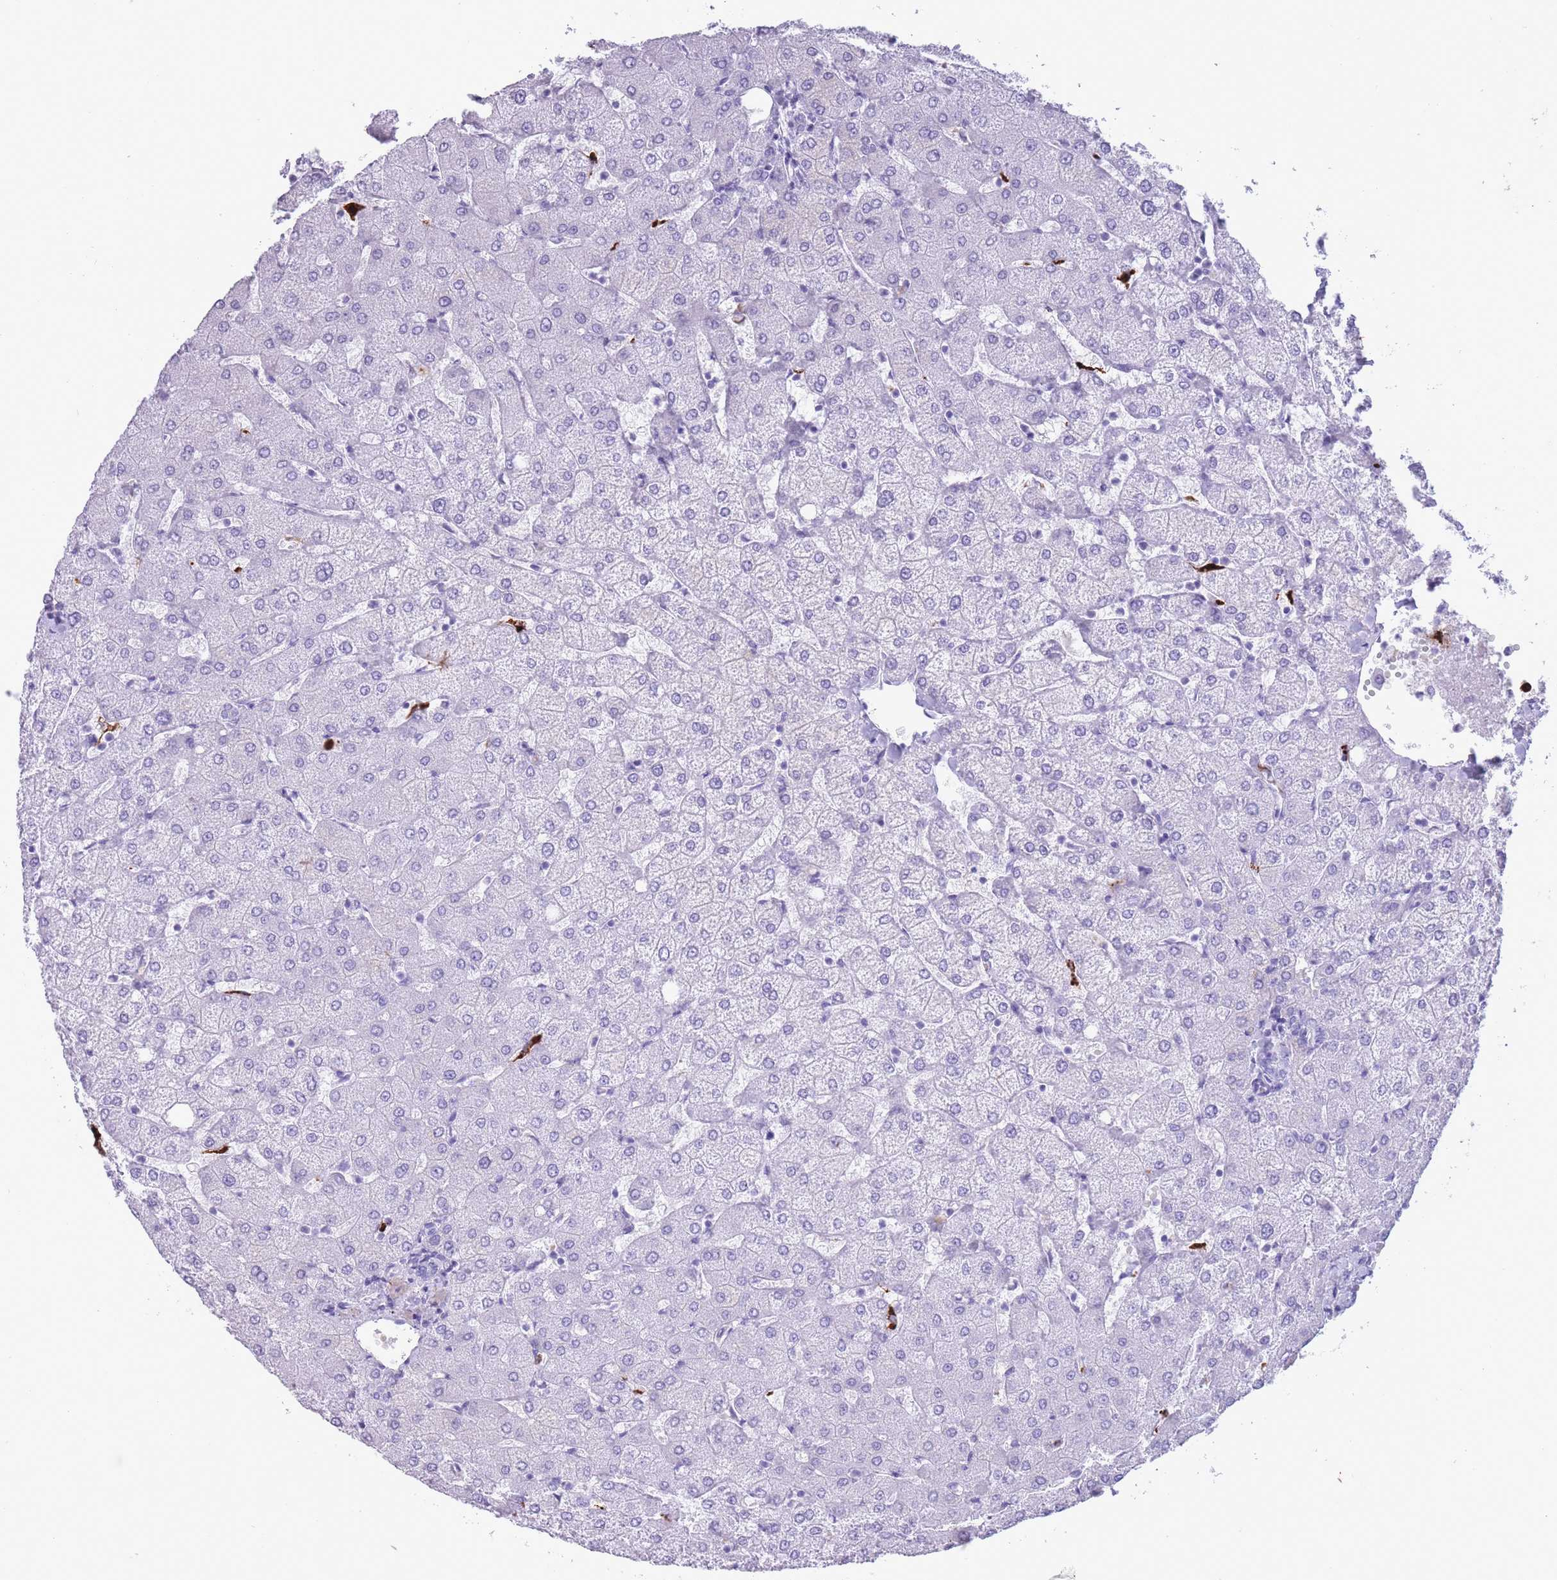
{"staining": {"intensity": "negative", "quantity": "none", "location": "none"}, "tissue": "liver", "cell_type": "Cholangiocytes", "image_type": "normal", "snomed": [{"axis": "morphology", "description": "Normal tissue, NOS"}, {"axis": "topography", "description": "Liver"}], "caption": "The micrograph exhibits no staining of cholangiocytes in normal liver.", "gene": "OR4F16", "patient": {"sex": "female", "age": 54}}